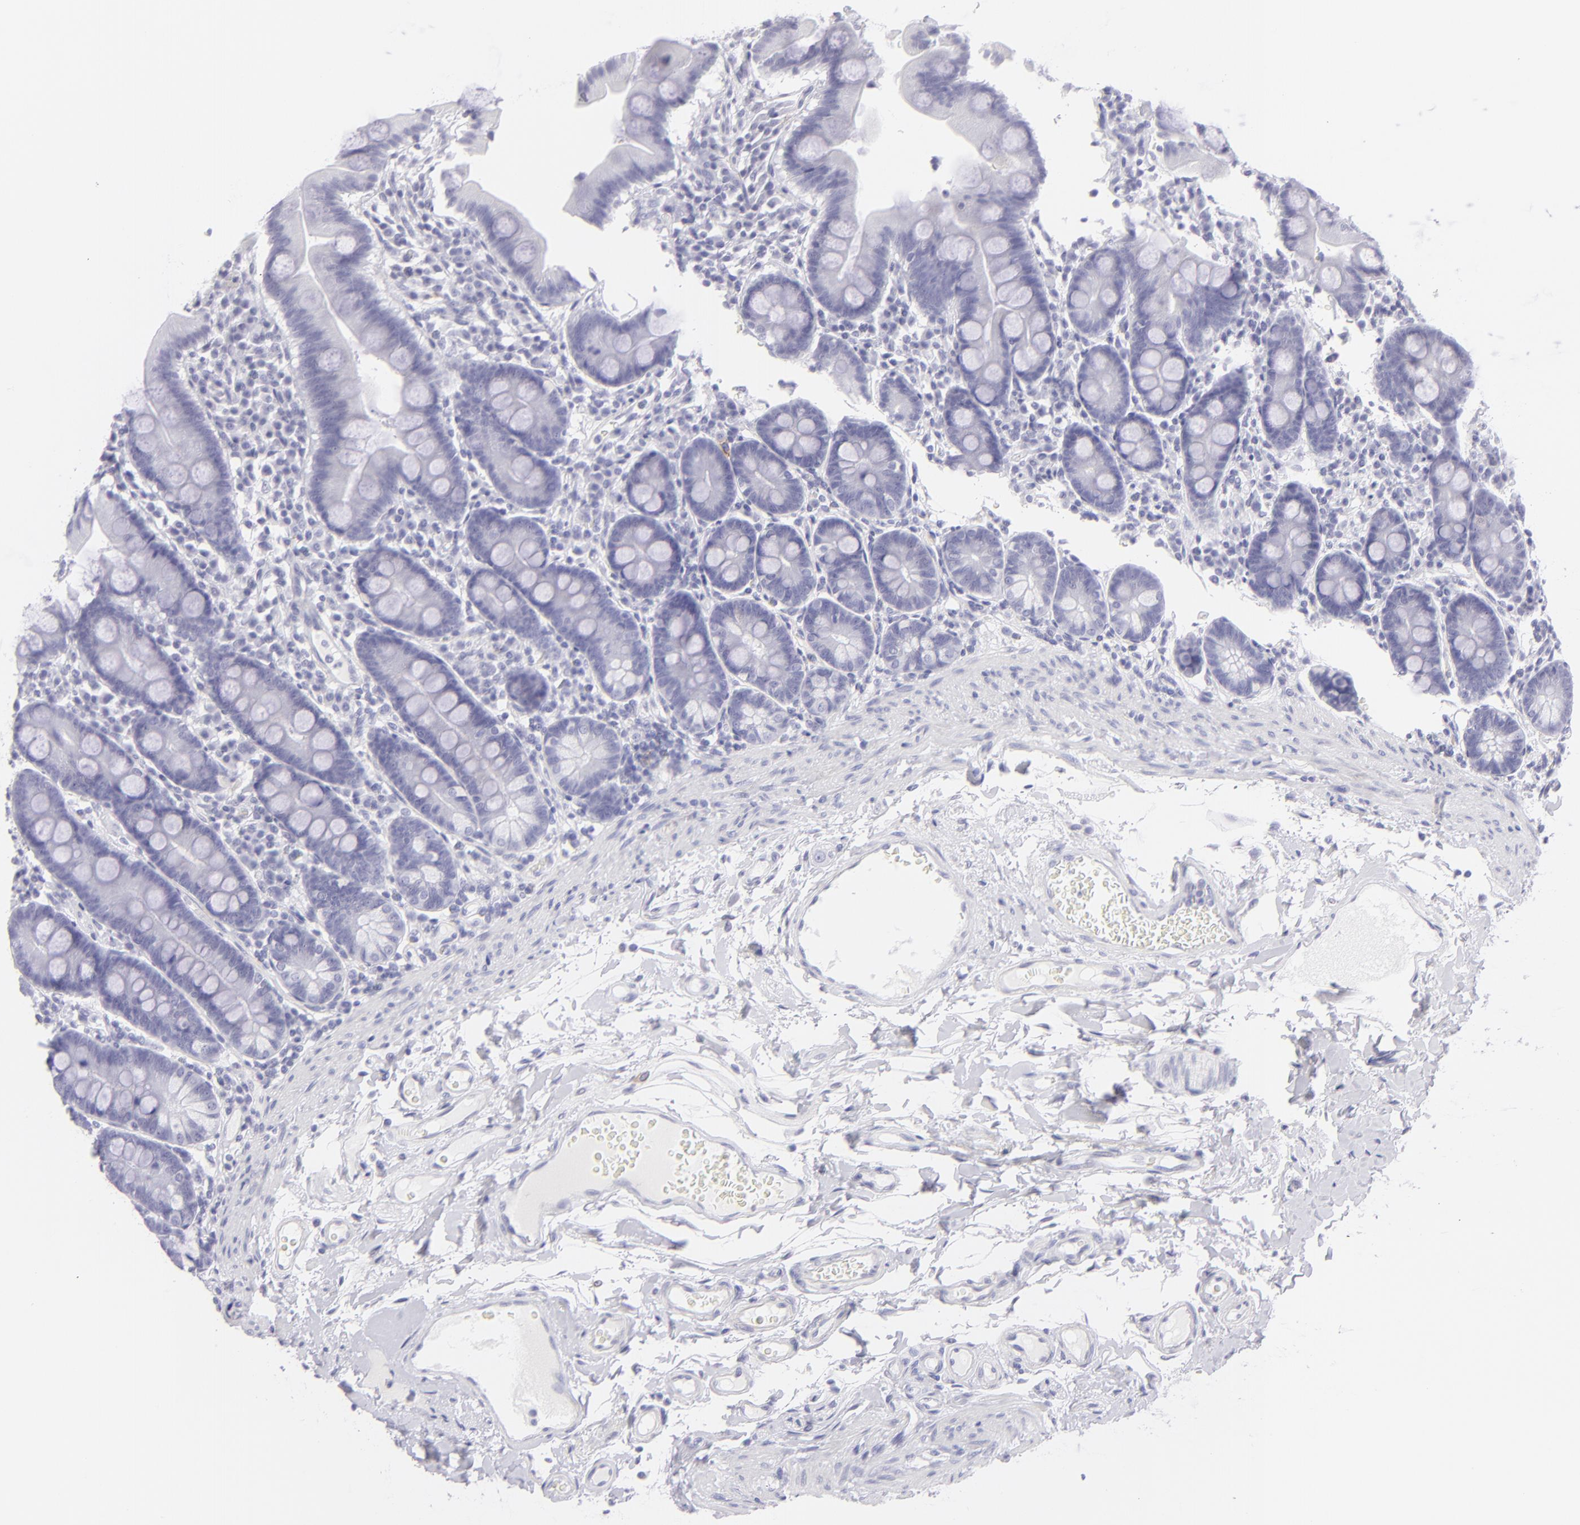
{"staining": {"intensity": "negative", "quantity": "none", "location": "none"}, "tissue": "duodenum", "cell_type": "Glandular cells", "image_type": "normal", "snomed": [{"axis": "morphology", "description": "Normal tissue, NOS"}, {"axis": "topography", "description": "Duodenum"}], "caption": "IHC of normal human duodenum displays no staining in glandular cells.", "gene": "FCER2", "patient": {"sex": "male", "age": 50}}